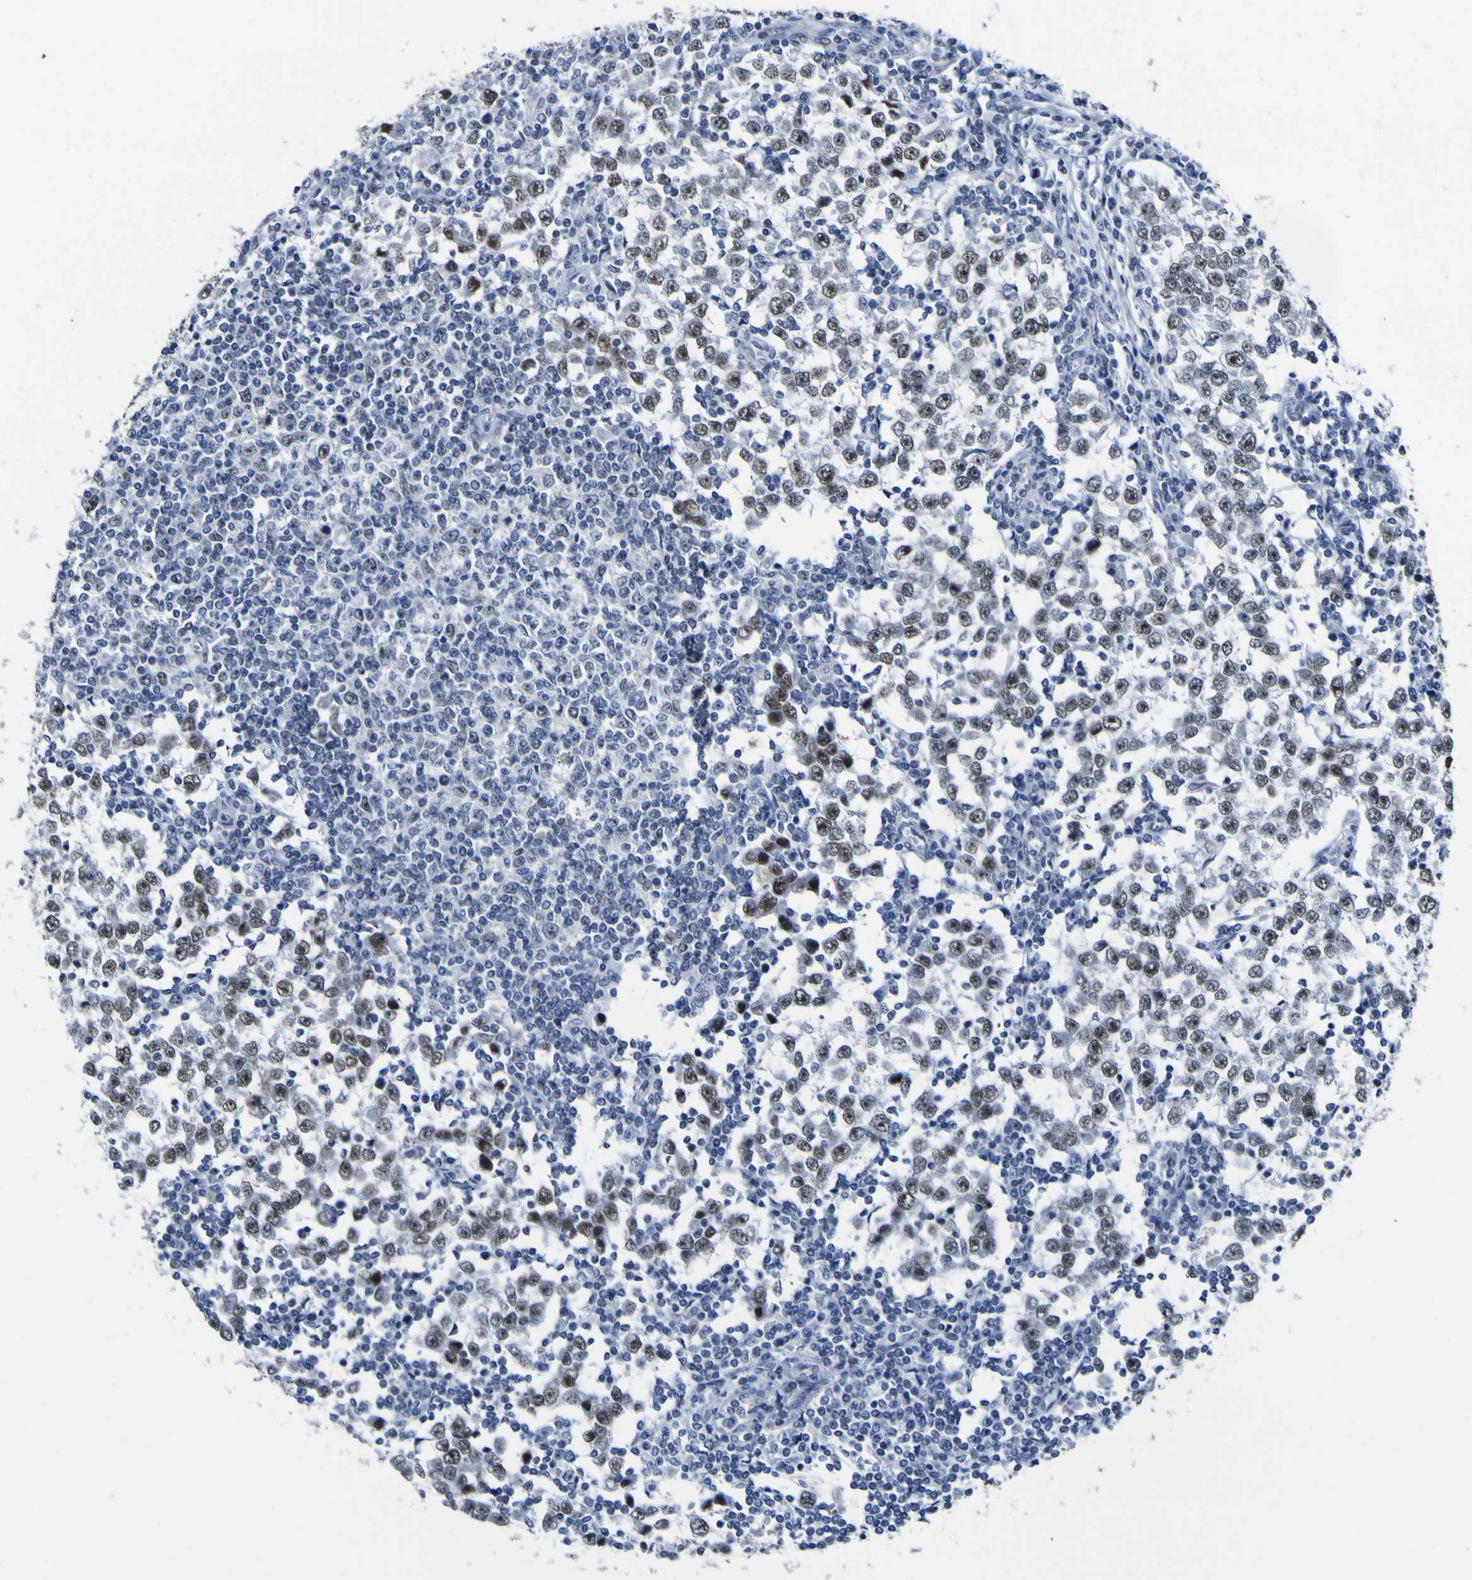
{"staining": {"intensity": "strong", "quantity": "<25%", "location": "nuclear"}, "tissue": "testis cancer", "cell_type": "Tumor cells", "image_type": "cancer", "snomed": [{"axis": "morphology", "description": "Seminoma, NOS"}, {"axis": "topography", "description": "Testis"}], "caption": "Immunohistochemistry (IHC) (DAB) staining of seminoma (testis) displays strong nuclear protein positivity in approximately <25% of tumor cells.", "gene": "MBD3", "patient": {"sex": "male", "age": 65}}